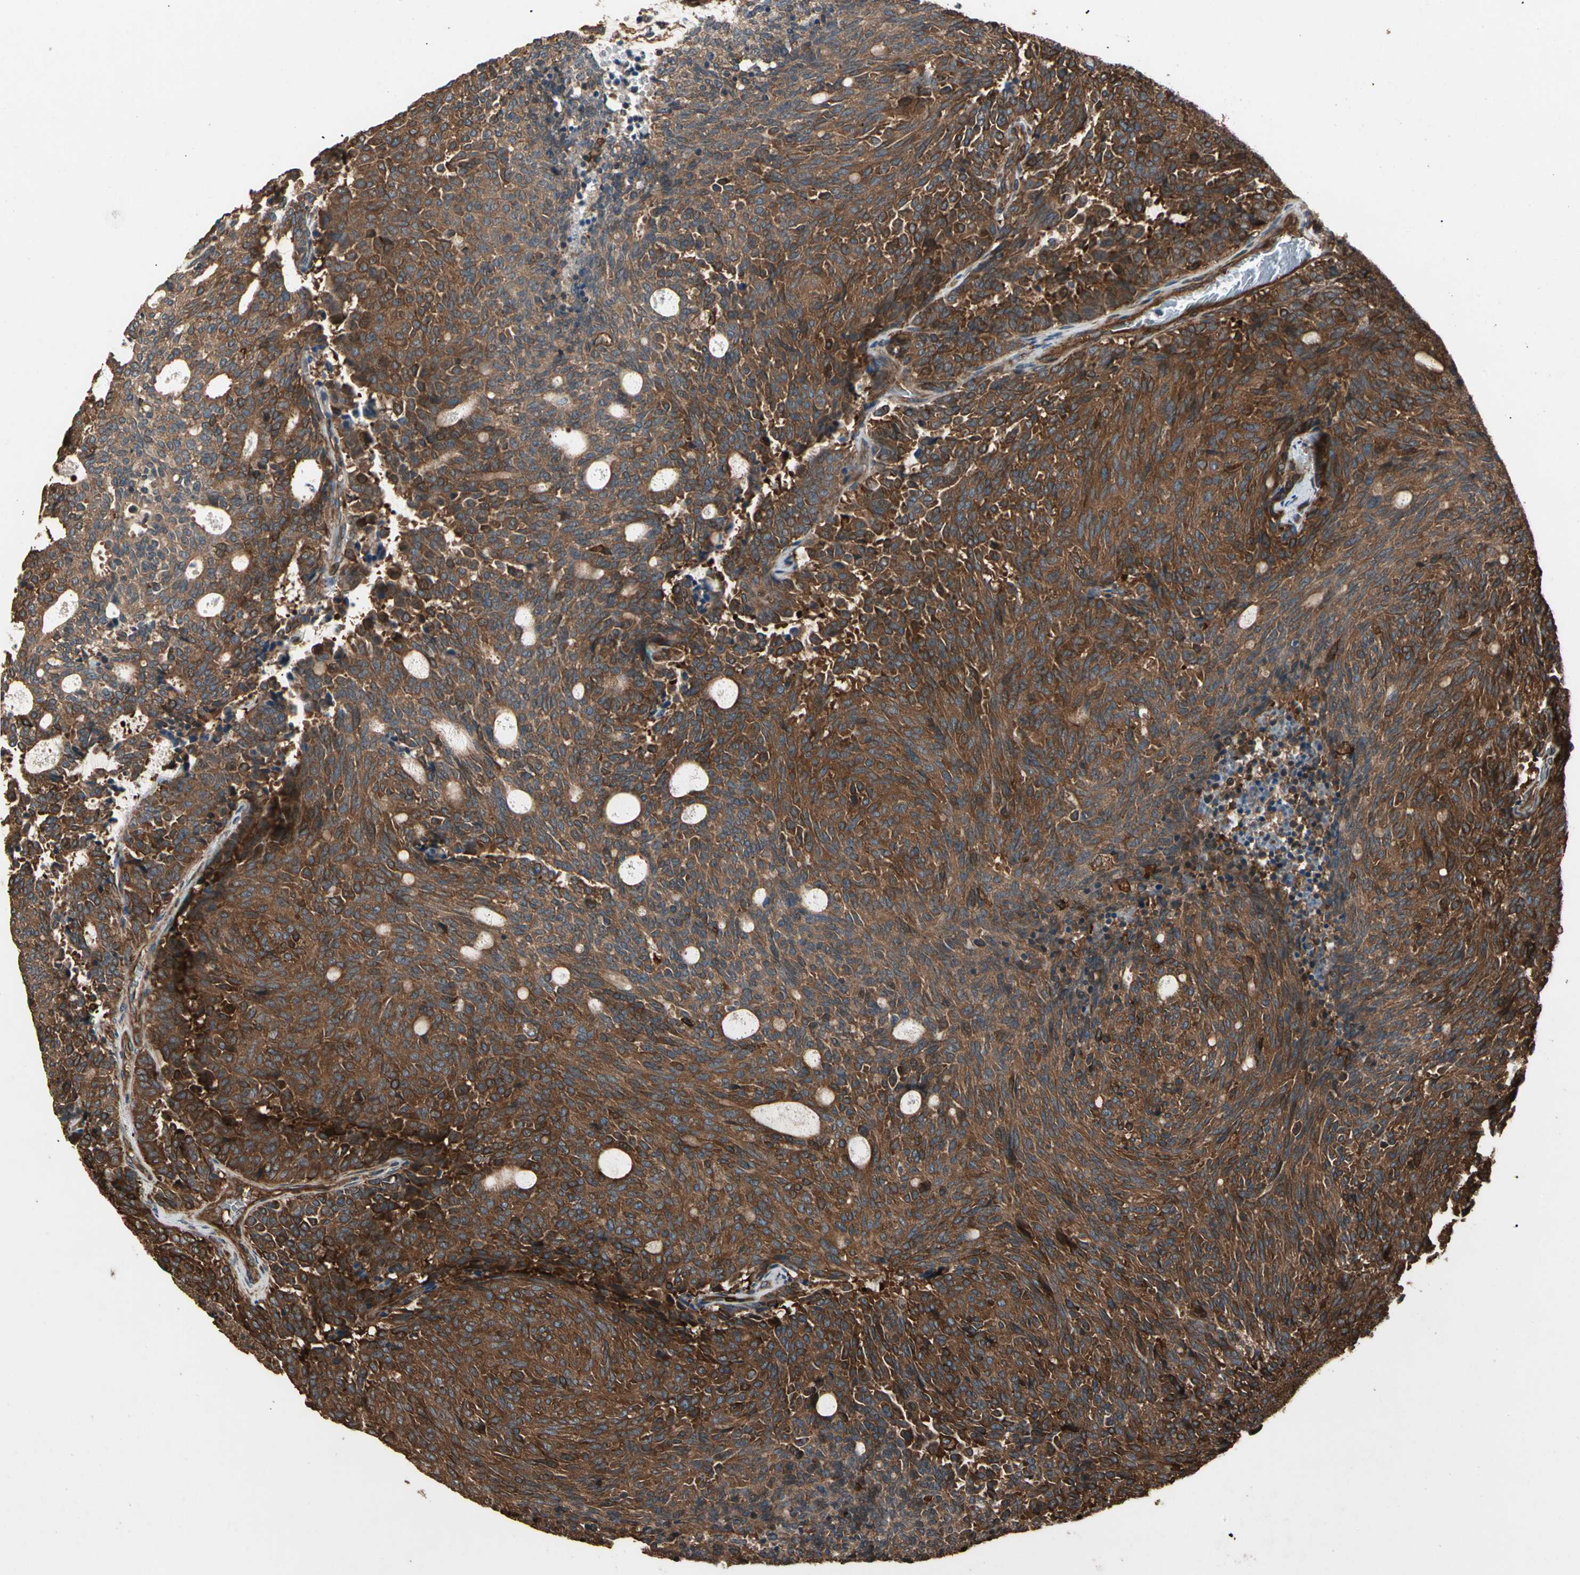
{"staining": {"intensity": "strong", "quantity": ">75%", "location": "cytoplasmic/membranous"}, "tissue": "carcinoid", "cell_type": "Tumor cells", "image_type": "cancer", "snomed": [{"axis": "morphology", "description": "Carcinoid, malignant, NOS"}, {"axis": "topography", "description": "Pancreas"}], "caption": "Malignant carcinoid stained with DAB (3,3'-diaminobenzidine) immunohistochemistry shows high levels of strong cytoplasmic/membranous expression in about >75% of tumor cells.", "gene": "AGBL2", "patient": {"sex": "female", "age": 54}}